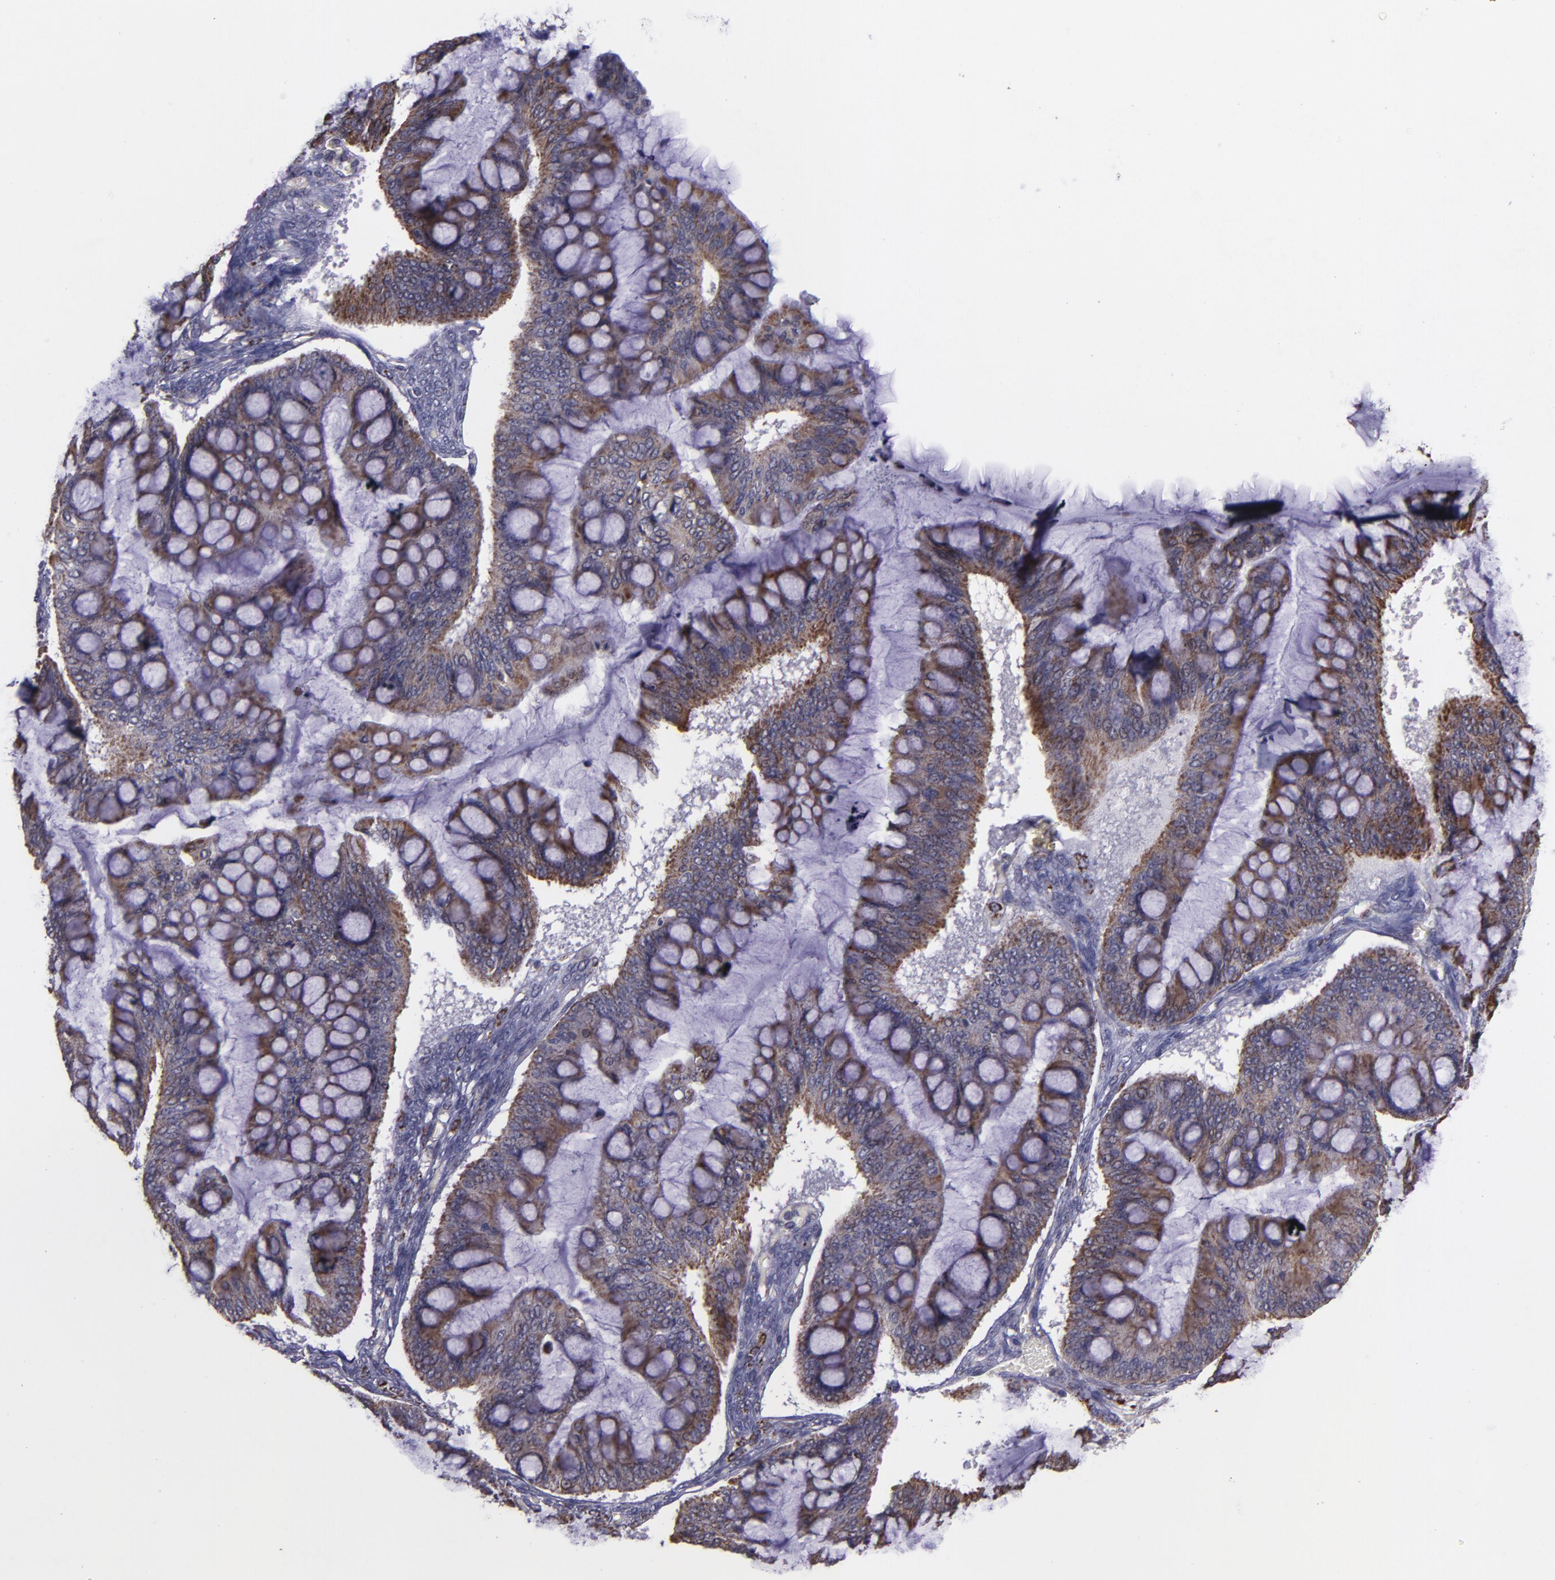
{"staining": {"intensity": "moderate", "quantity": ">75%", "location": "cytoplasmic/membranous"}, "tissue": "ovarian cancer", "cell_type": "Tumor cells", "image_type": "cancer", "snomed": [{"axis": "morphology", "description": "Cystadenocarcinoma, mucinous, NOS"}, {"axis": "topography", "description": "Ovary"}], "caption": "Mucinous cystadenocarcinoma (ovarian) stained for a protein exhibits moderate cytoplasmic/membranous positivity in tumor cells.", "gene": "LONP1", "patient": {"sex": "female", "age": 73}}